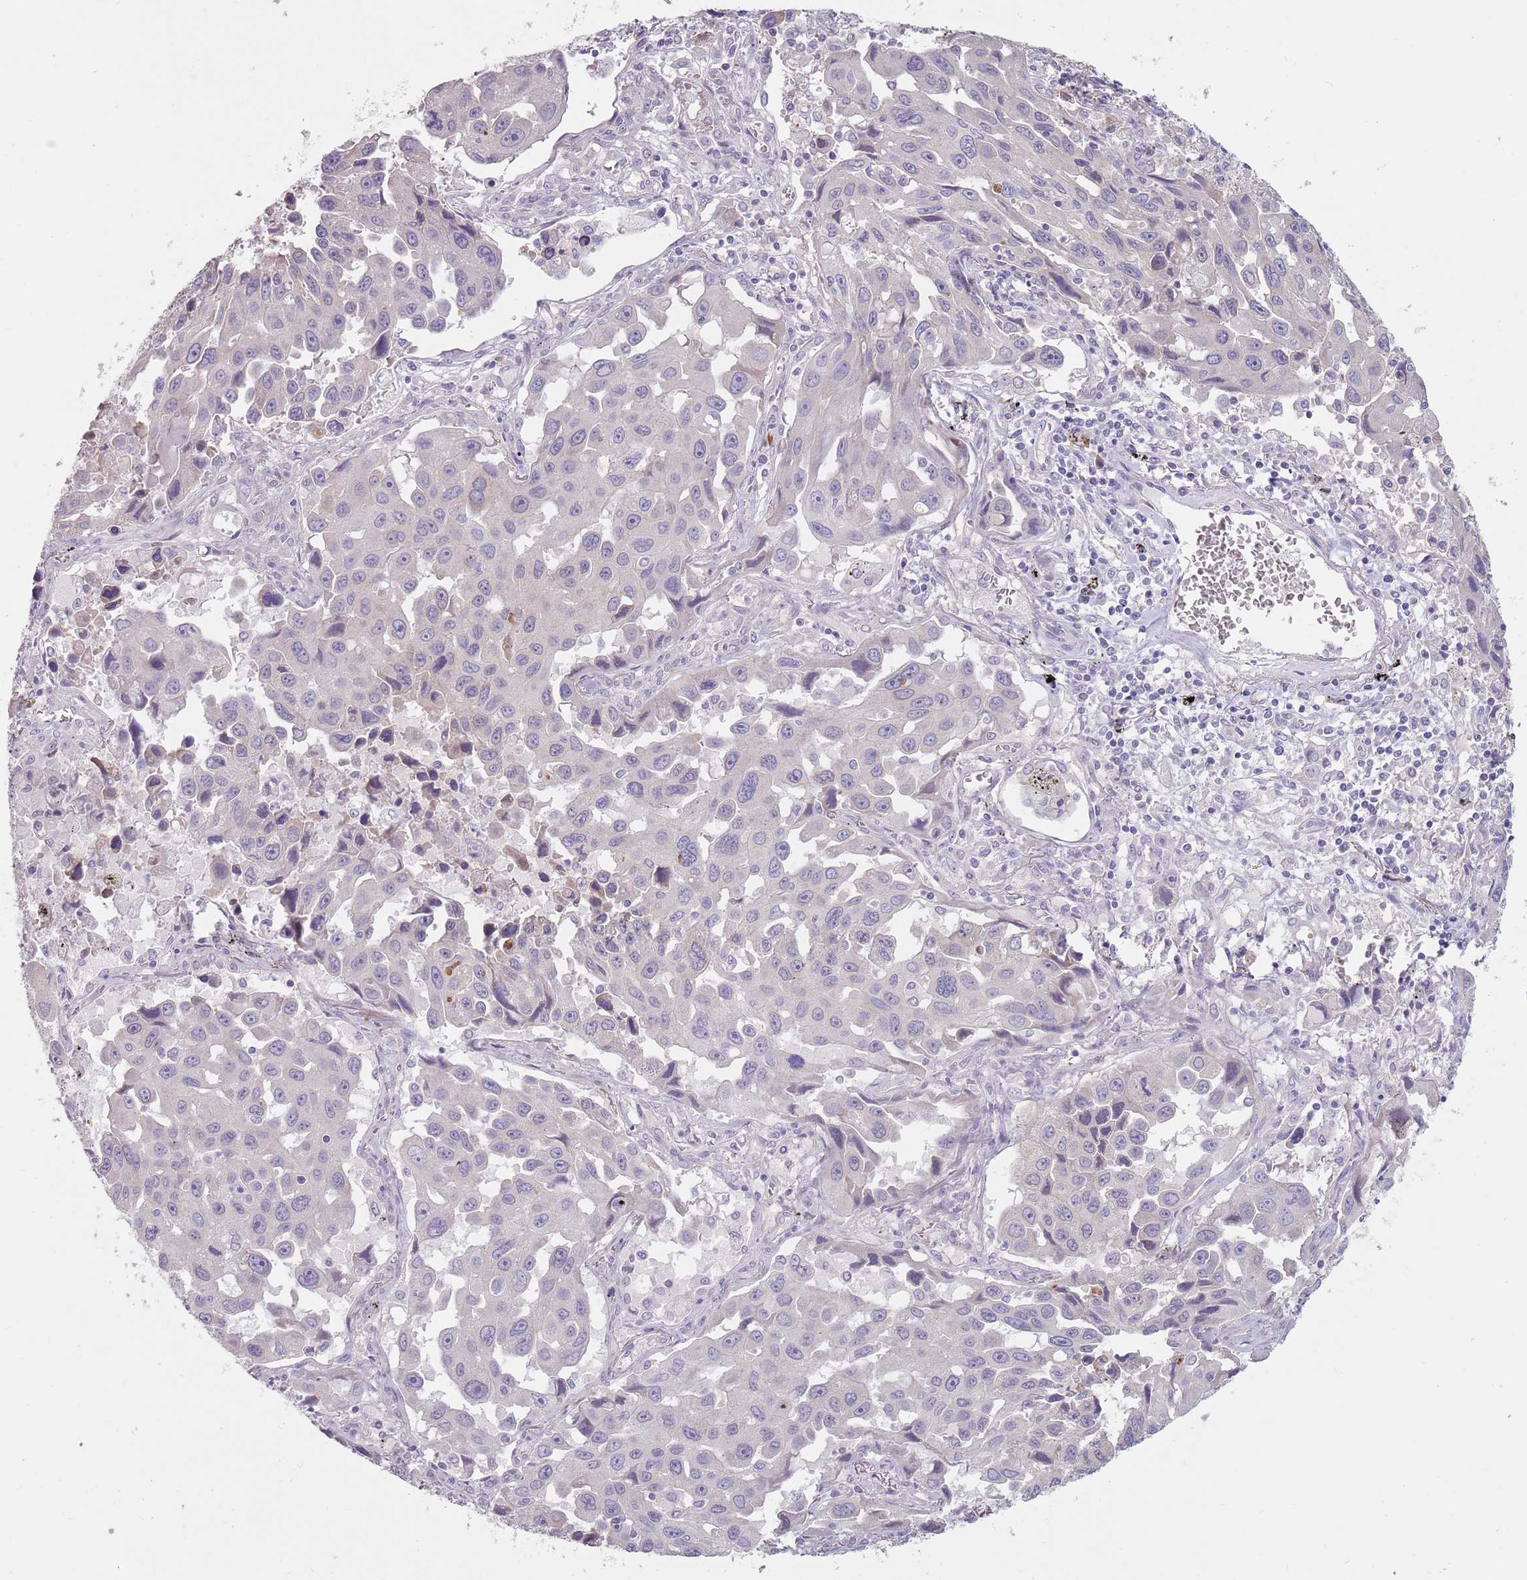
{"staining": {"intensity": "weak", "quantity": "<25%", "location": "cytoplasmic/membranous"}, "tissue": "lung cancer", "cell_type": "Tumor cells", "image_type": "cancer", "snomed": [{"axis": "morphology", "description": "Adenocarcinoma, NOS"}, {"axis": "topography", "description": "Lung"}], "caption": "The immunohistochemistry image has no significant staining in tumor cells of lung cancer (adenocarcinoma) tissue.", "gene": "DXO", "patient": {"sex": "male", "age": 66}}